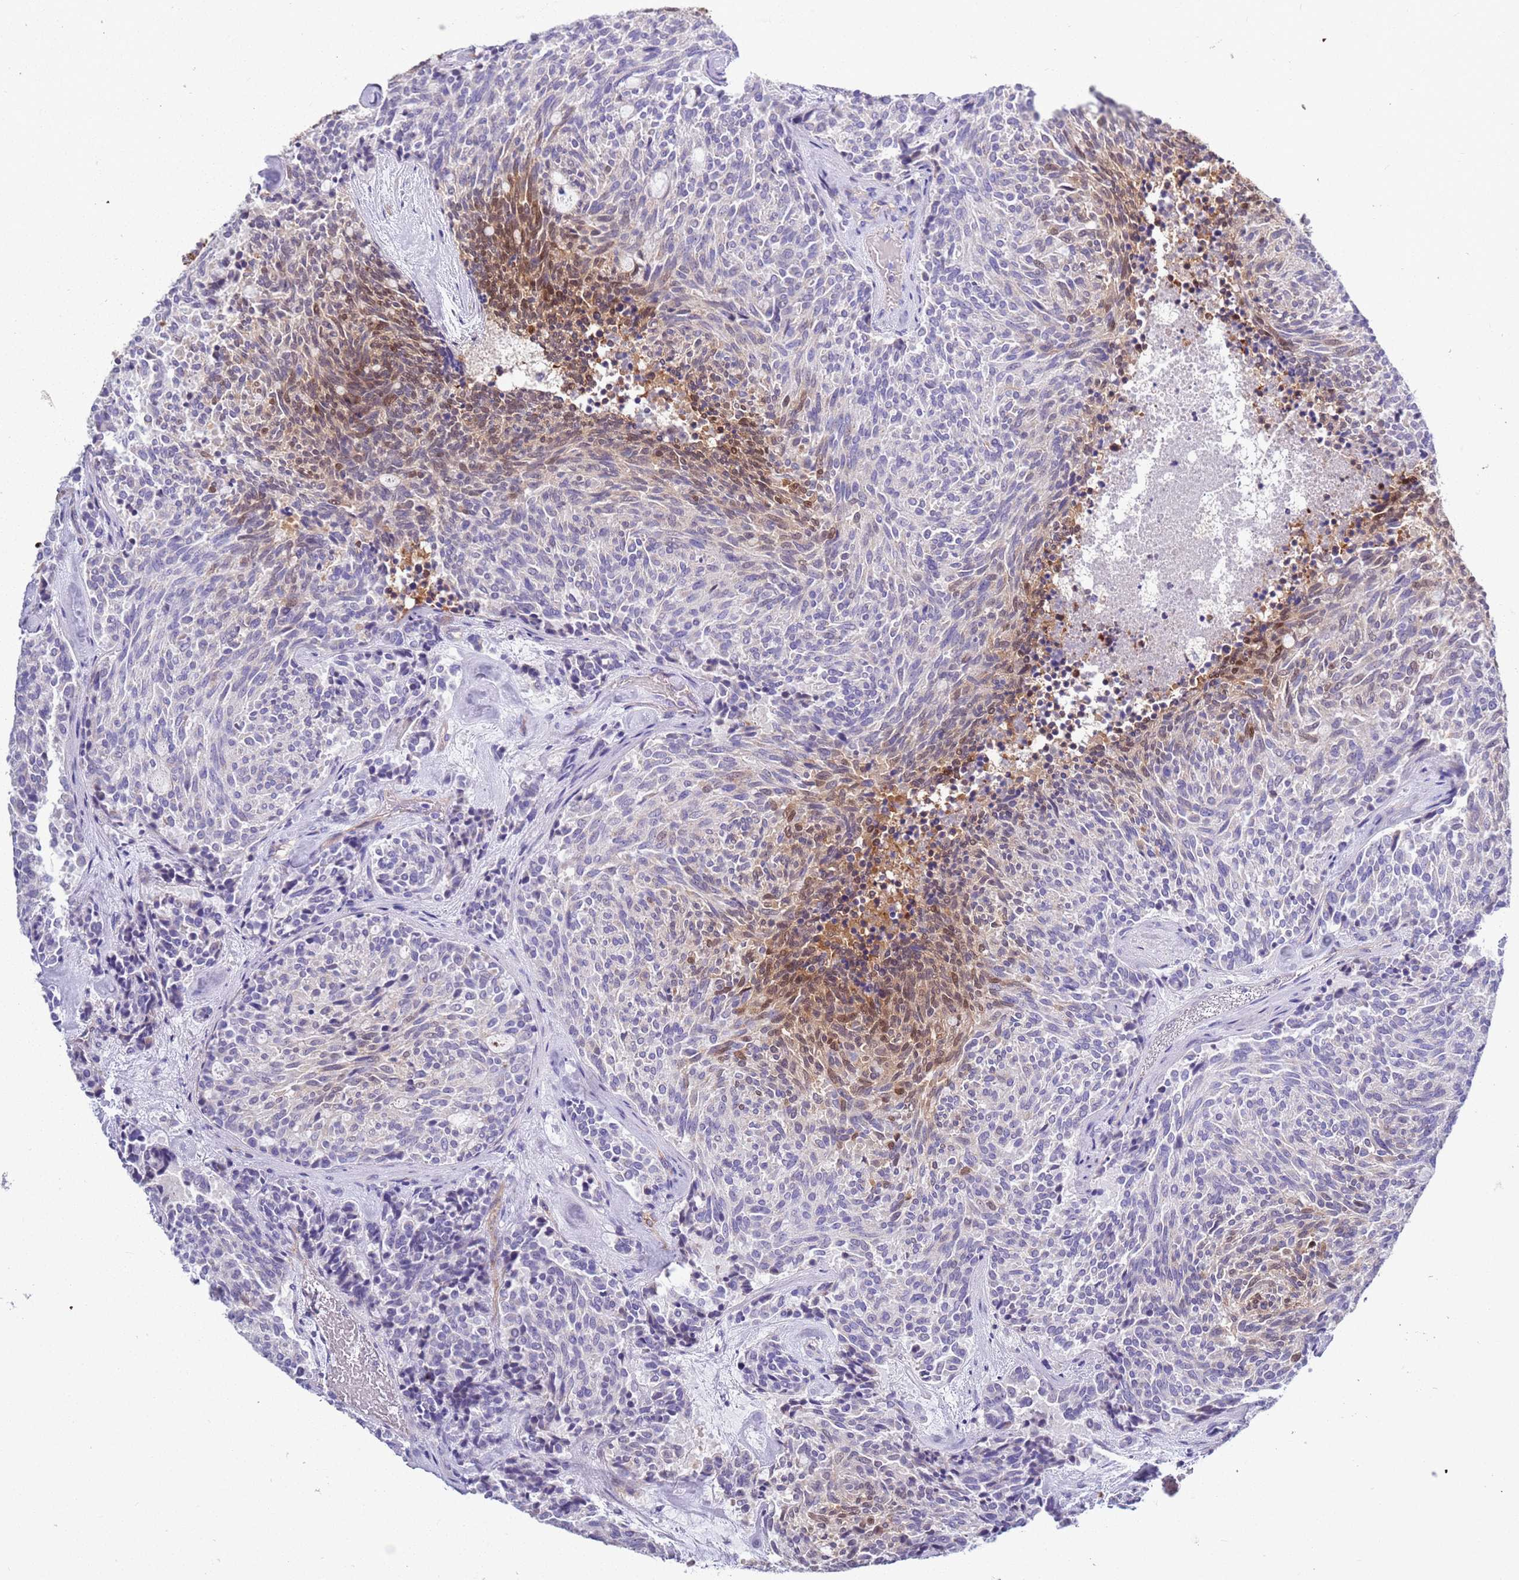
{"staining": {"intensity": "moderate", "quantity": "25%-75%", "location": "nuclear"}, "tissue": "carcinoid", "cell_type": "Tumor cells", "image_type": "cancer", "snomed": [{"axis": "morphology", "description": "Carcinoid, malignant, NOS"}, {"axis": "topography", "description": "Pancreas"}], "caption": "Human carcinoid stained with a protein marker reveals moderate staining in tumor cells.", "gene": "BRMS1L", "patient": {"sex": "female", "age": 54}}